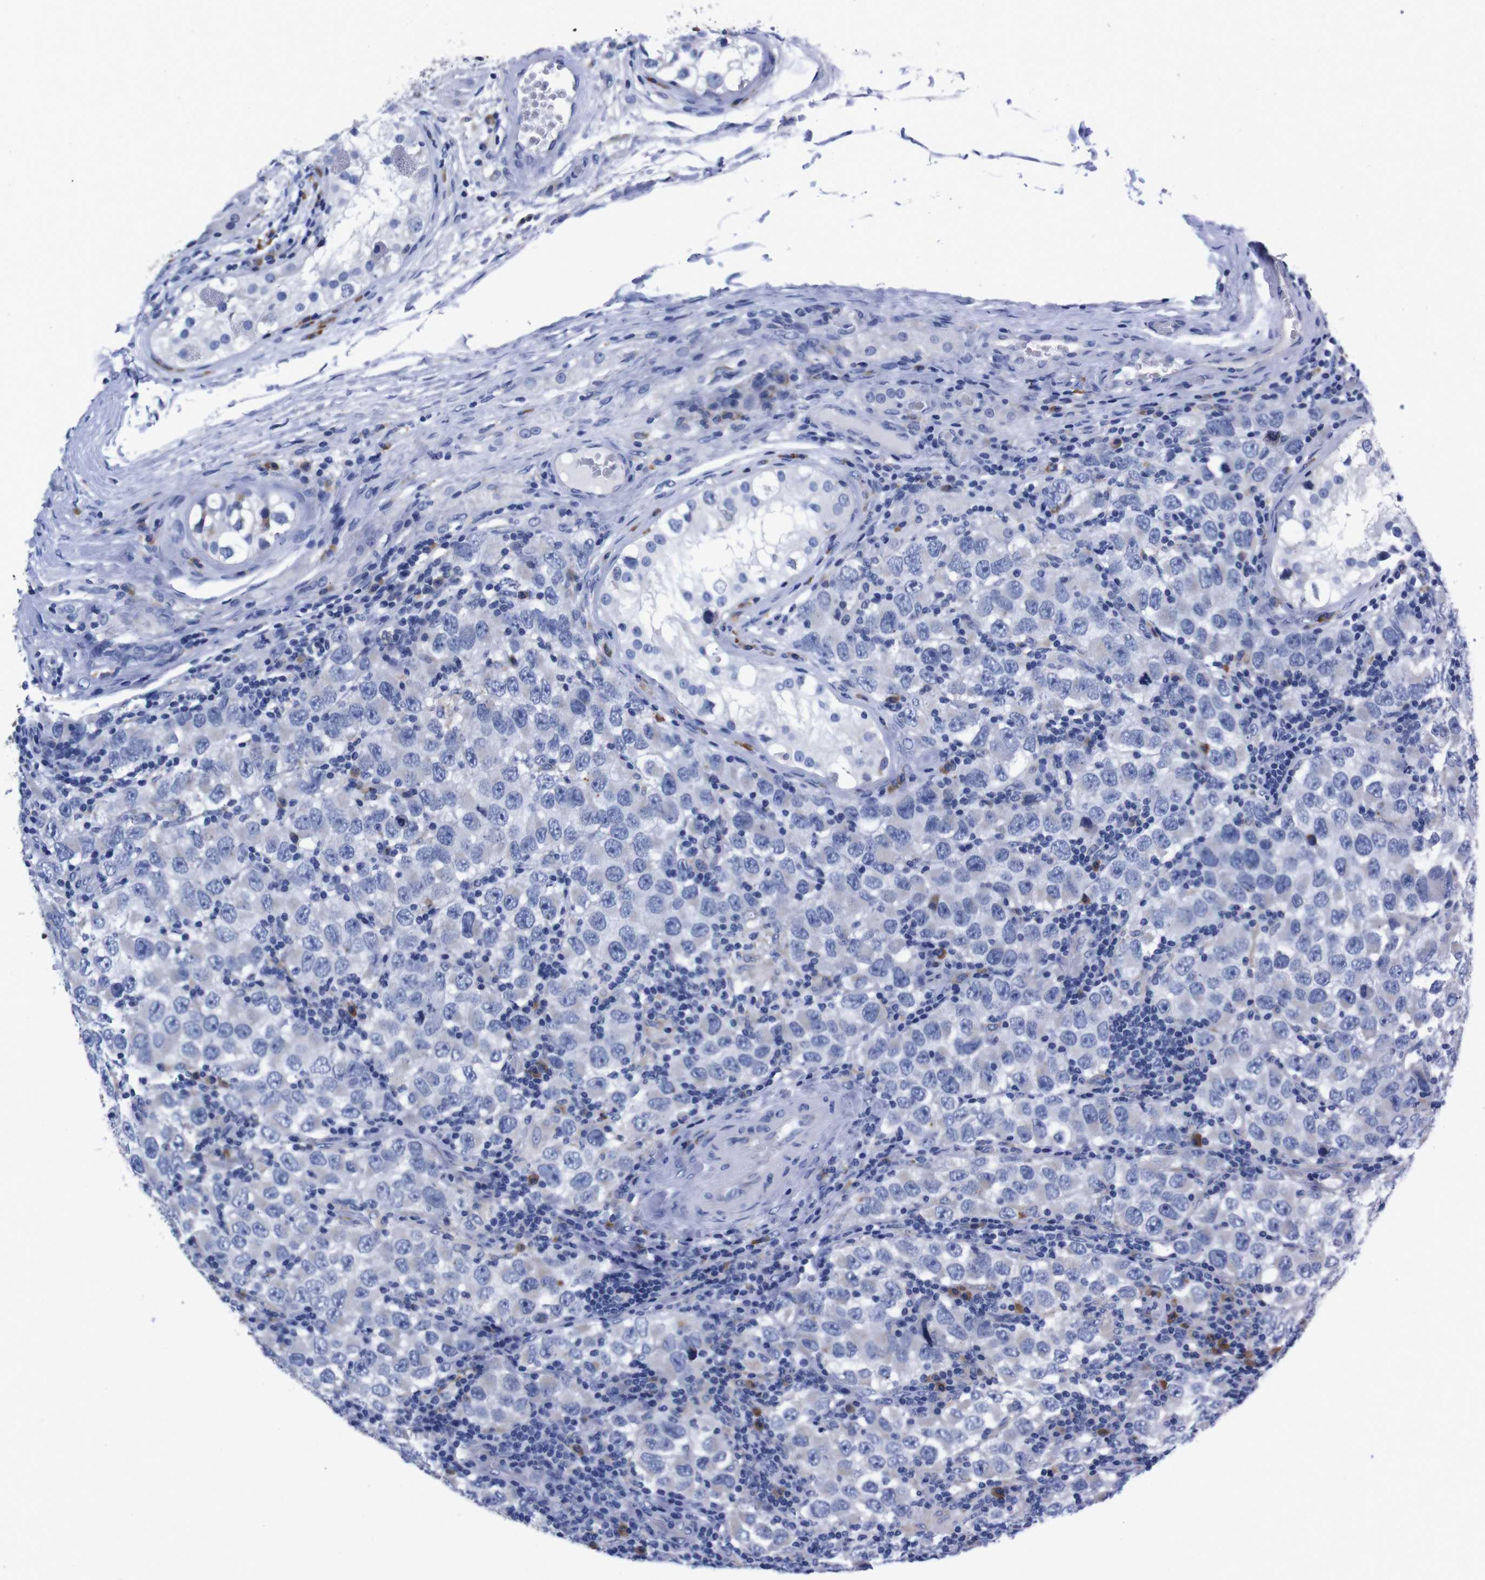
{"staining": {"intensity": "negative", "quantity": "none", "location": "none"}, "tissue": "testis cancer", "cell_type": "Tumor cells", "image_type": "cancer", "snomed": [{"axis": "morphology", "description": "Carcinoma, Embryonal, NOS"}, {"axis": "topography", "description": "Testis"}], "caption": "High magnification brightfield microscopy of testis cancer stained with DAB (brown) and counterstained with hematoxylin (blue): tumor cells show no significant positivity.", "gene": "NEBL", "patient": {"sex": "male", "age": 21}}